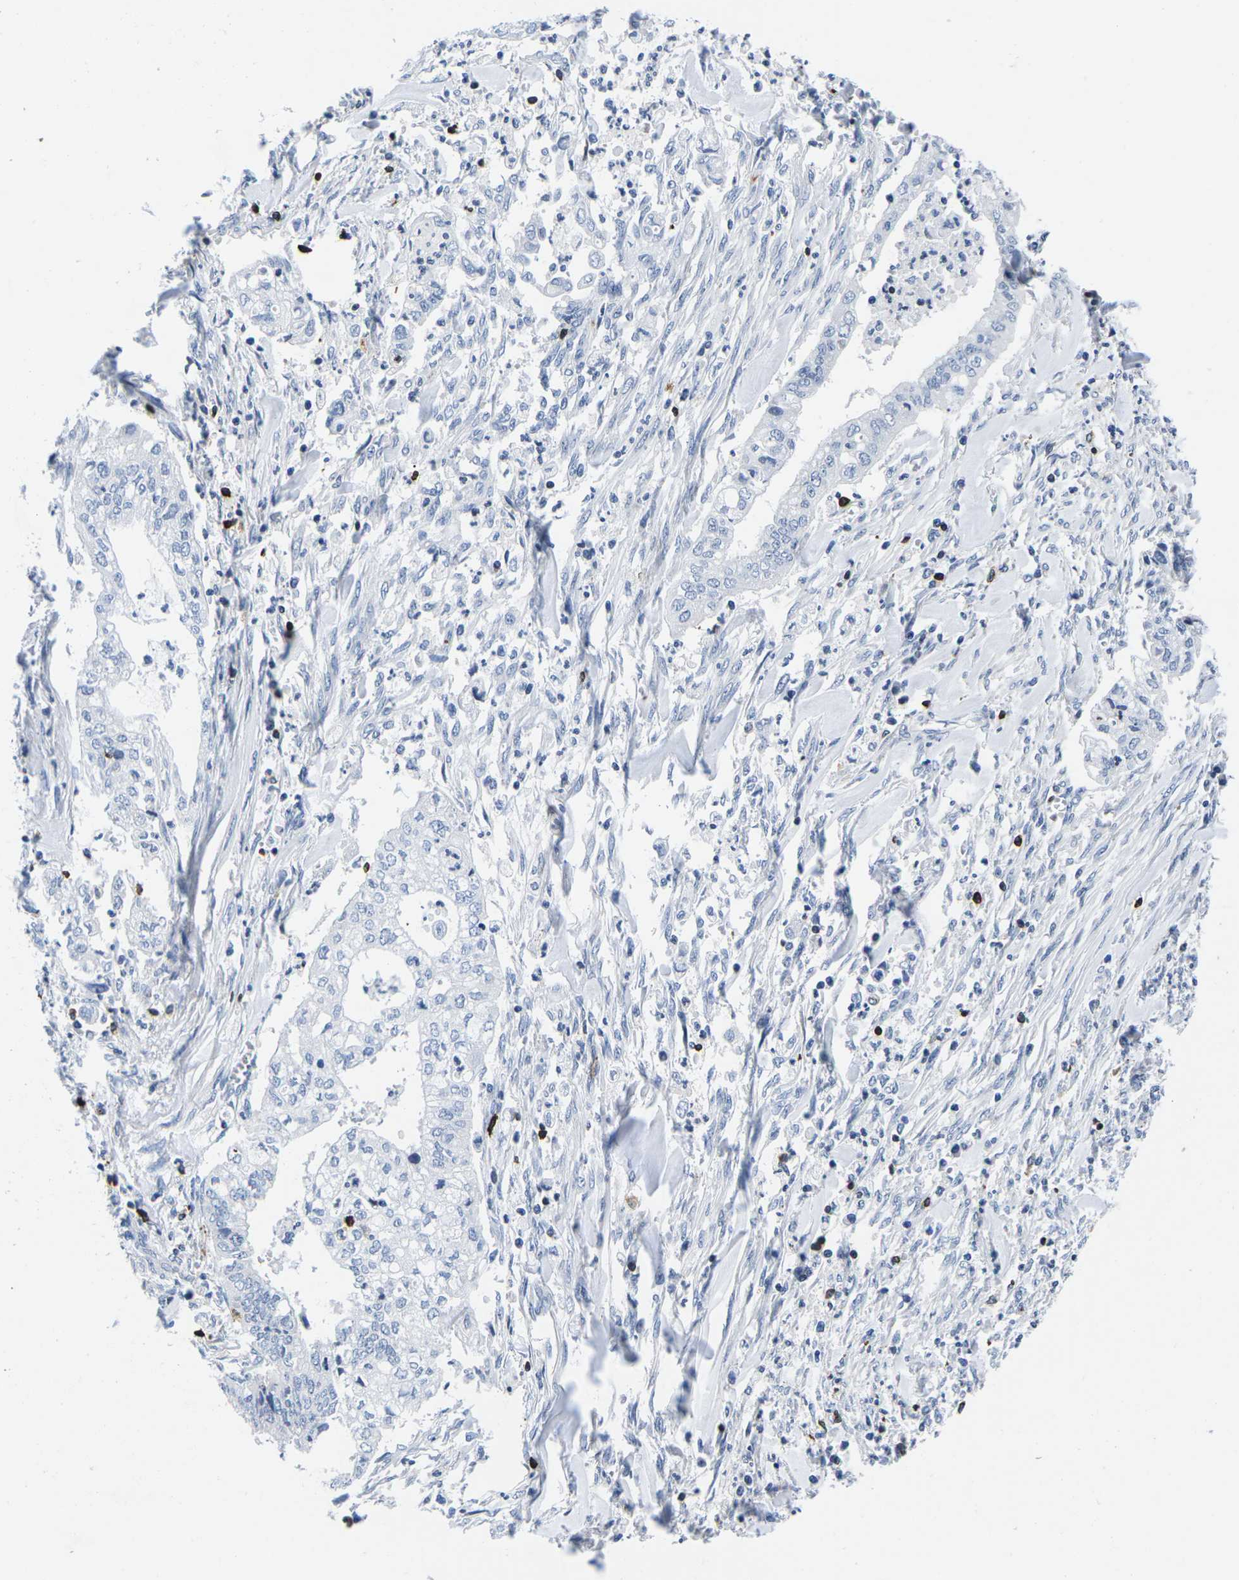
{"staining": {"intensity": "negative", "quantity": "none", "location": "none"}, "tissue": "cervical cancer", "cell_type": "Tumor cells", "image_type": "cancer", "snomed": [{"axis": "morphology", "description": "Adenocarcinoma, NOS"}, {"axis": "topography", "description": "Cervix"}], "caption": "High magnification brightfield microscopy of cervical adenocarcinoma stained with DAB (3,3'-diaminobenzidine) (brown) and counterstained with hematoxylin (blue): tumor cells show no significant positivity. The staining is performed using DAB brown chromogen with nuclei counter-stained in using hematoxylin.", "gene": "CTSW", "patient": {"sex": "female", "age": 44}}